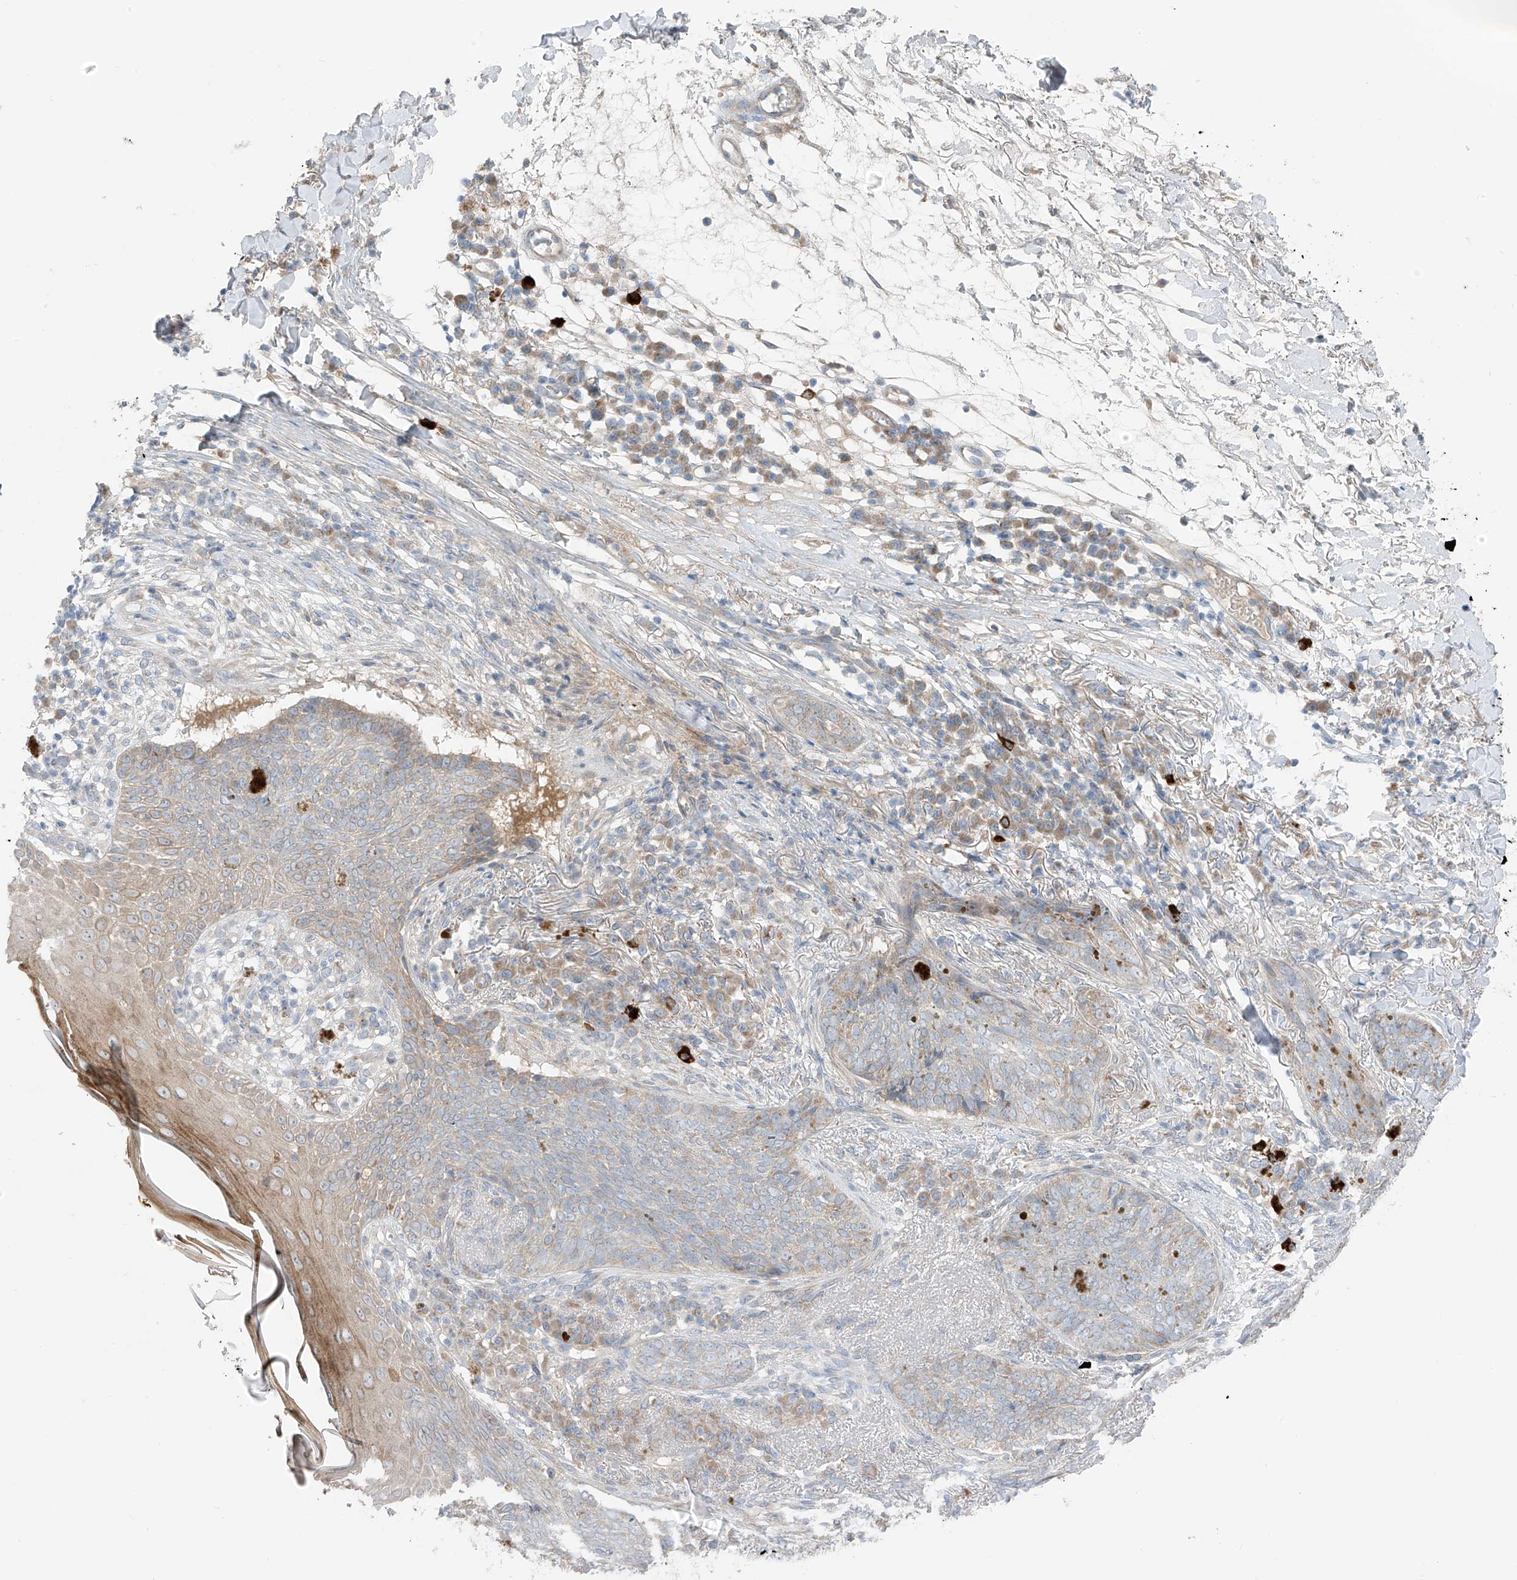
{"staining": {"intensity": "weak", "quantity": "25%-75%", "location": "cytoplasmic/membranous"}, "tissue": "skin cancer", "cell_type": "Tumor cells", "image_type": "cancer", "snomed": [{"axis": "morphology", "description": "Basal cell carcinoma"}, {"axis": "topography", "description": "Skin"}], "caption": "Approximately 25%-75% of tumor cells in skin basal cell carcinoma display weak cytoplasmic/membranous protein expression as visualized by brown immunohistochemical staining.", "gene": "NALCN", "patient": {"sex": "male", "age": 85}}